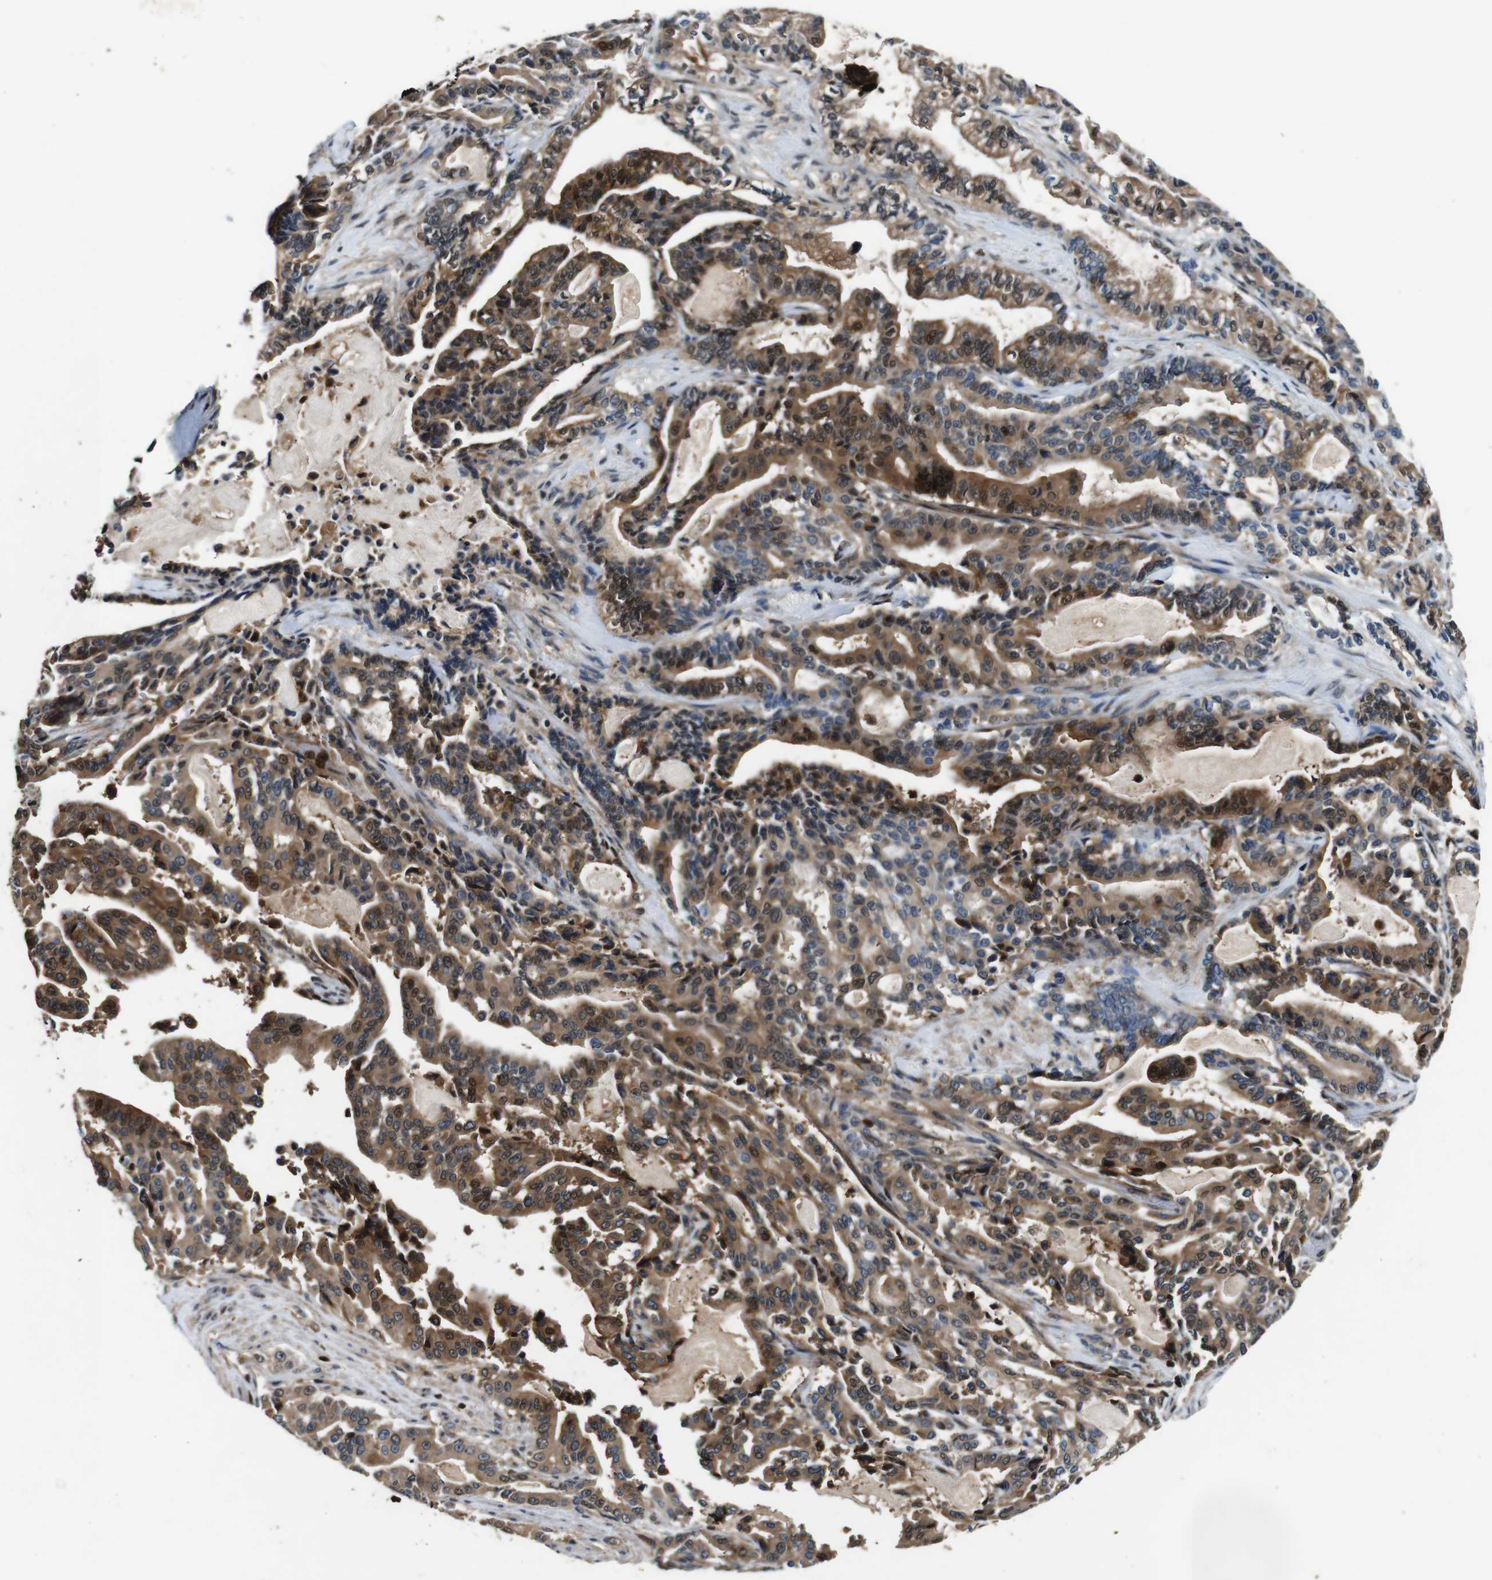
{"staining": {"intensity": "moderate", "quantity": ">75%", "location": "cytoplasmic/membranous,nuclear"}, "tissue": "pancreatic cancer", "cell_type": "Tumor cells", "image_type": "cancer", "snomed": [{"axis": "morphology", "description": "Adenocarcinoma, NOS"}, {"axis": "topography", "description": "Pancreas"}], "caption": "Human pancreatic cancer stained with a protein marker exhibits moderate staining in tumor cells.", "gene": "ANXA1", "patient": {"sex": "male", "age": 63}}